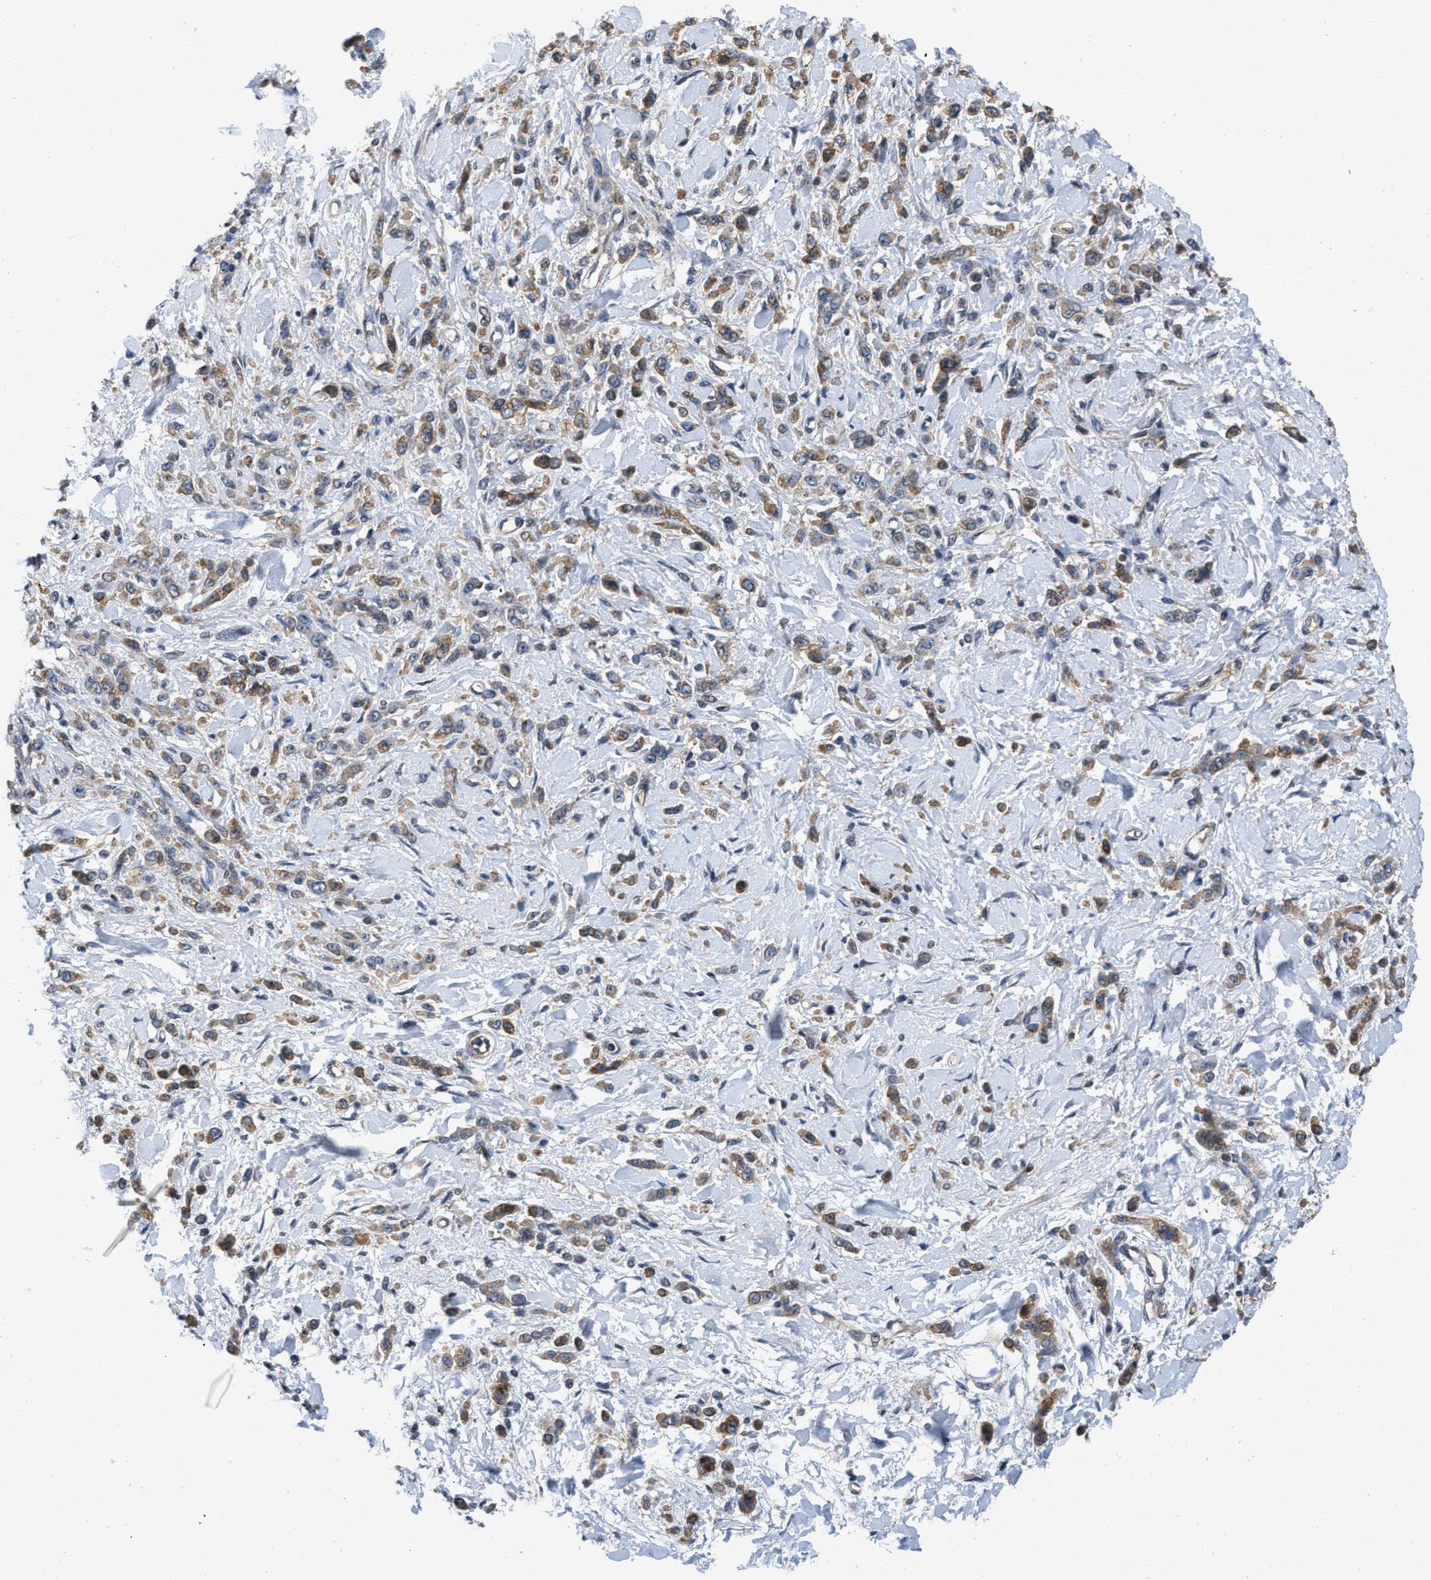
{"staining": {"intensity": "moderate", "quantity": ">75%", "location": "cytoplasmic/membranous"}, "tissue": "stomach cancer", "cell_type": "Tumor cells", "image_type": "cancer", "snomed": [{"axis": "morphology", "description": "Normal tissue, NOS"}, {"axis": "morphology", "description": "Adenocarcinoma, NOS"}, {"axis": "topography", "description": "Stomach"}], "caption": "Immunohistochemistry (IHC) histopathology image of human stomach cancer (adenocarcinoma) stained for a protein (brown), which shows medium levels of moderate cytoplasmic/membranous staining in about >75% of tumor cells.", "gene": "PRDM14", "patient": {"sex": "male", "age": 82}}